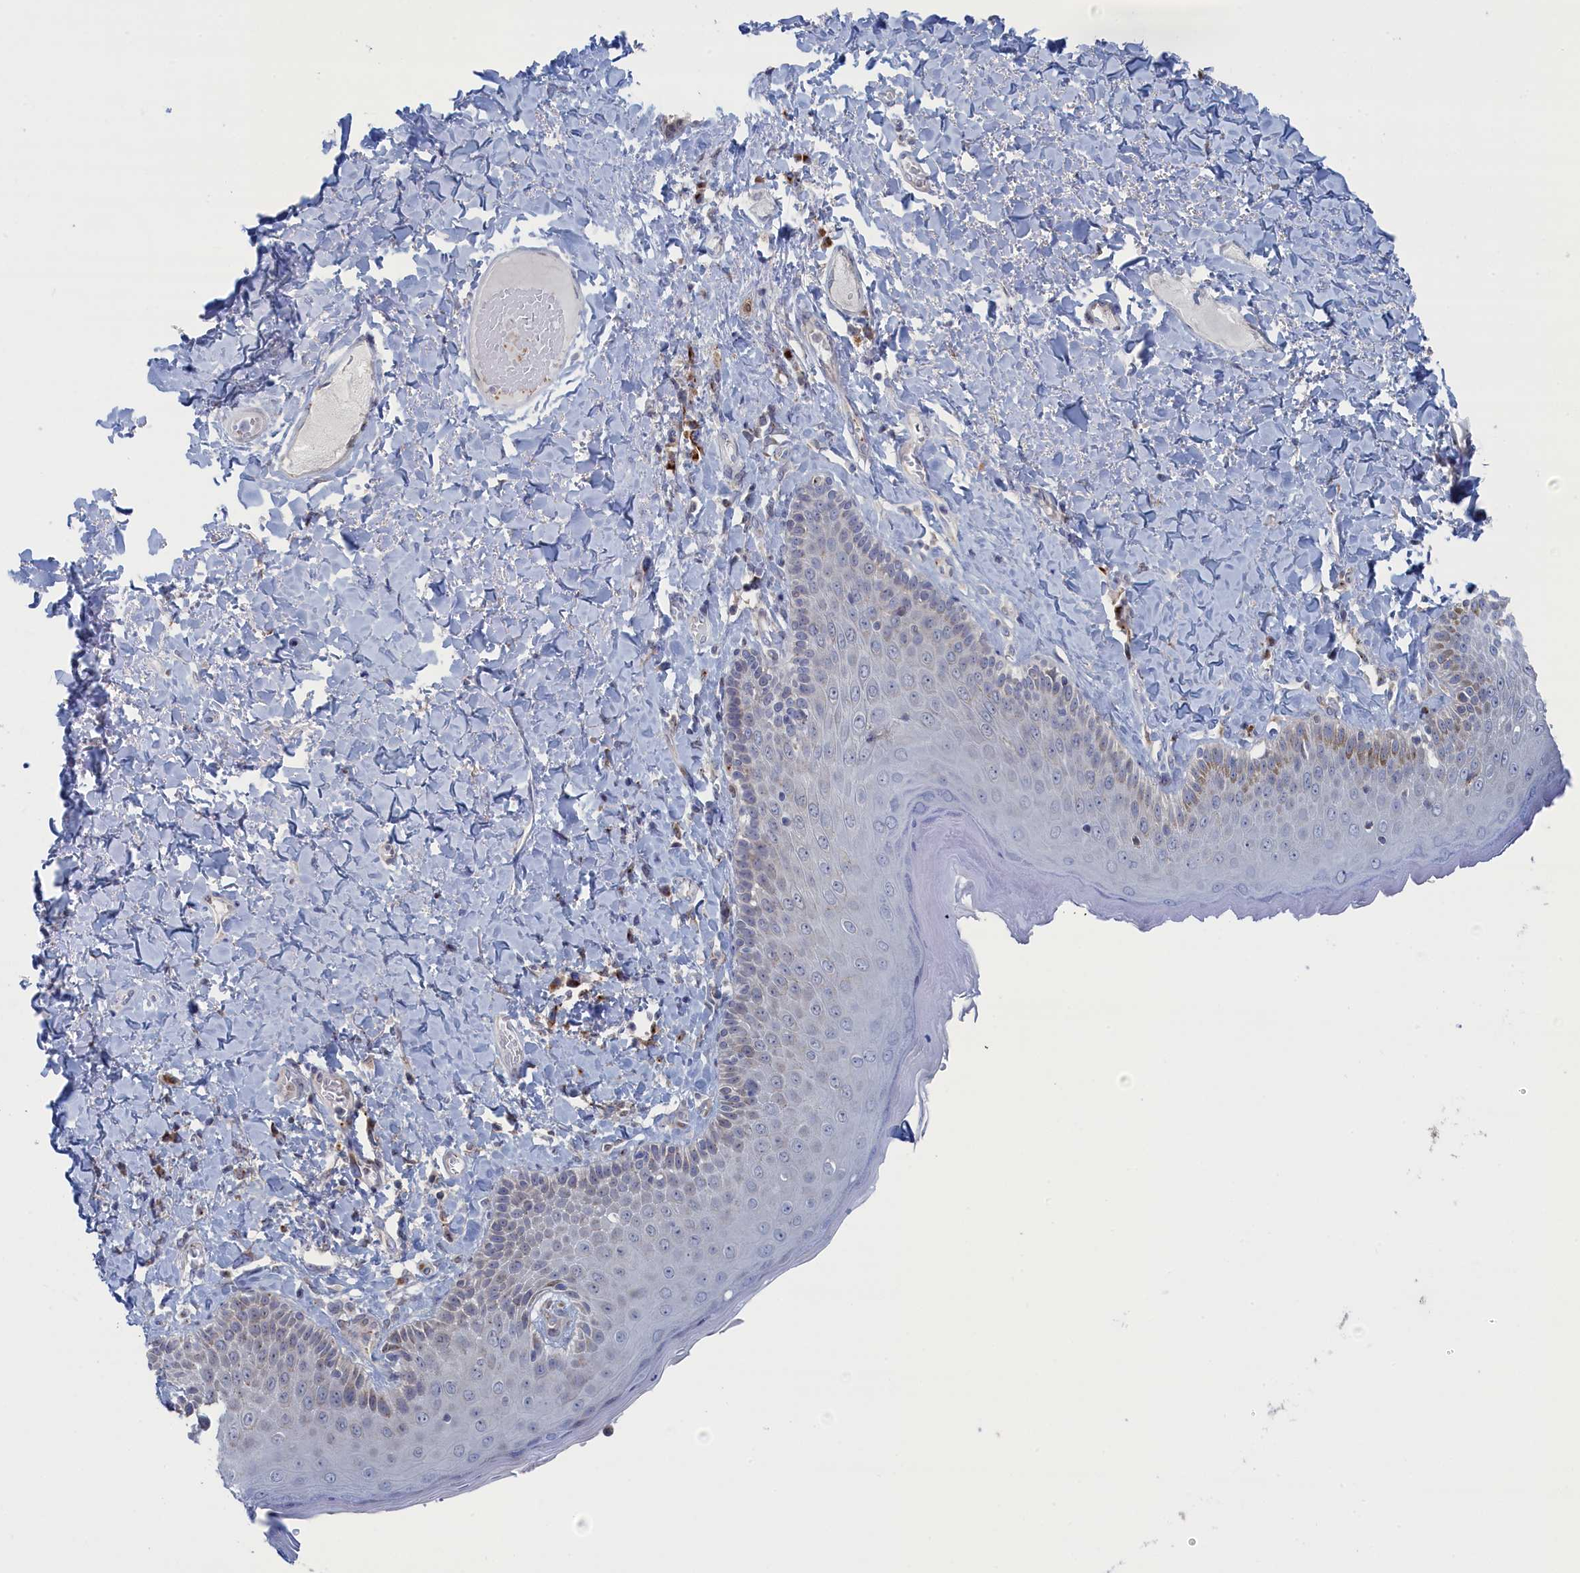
{"staining": {"intensity": "moderate", "quantity": "25%-75%", "location": "cytoplasmic/membranous"}, "tissue": "skin", "cell_type": "Epidermal cells", "image_type": "normal", "snomed": [{"axis": "morphology", "description": "Normal tissue, NOS"}, {"axis": "topography", "description": "Anal"}], "caption": "Protein analysis of benign skin reveals moderate cytoplasmic/membranous staining in approximately 25%-75% of epidermal cells. The protein is shown in brown color, while the nuclei are stained blue.", "gene": "IRX1", "patient": {"sex": "male", "age": 69}}